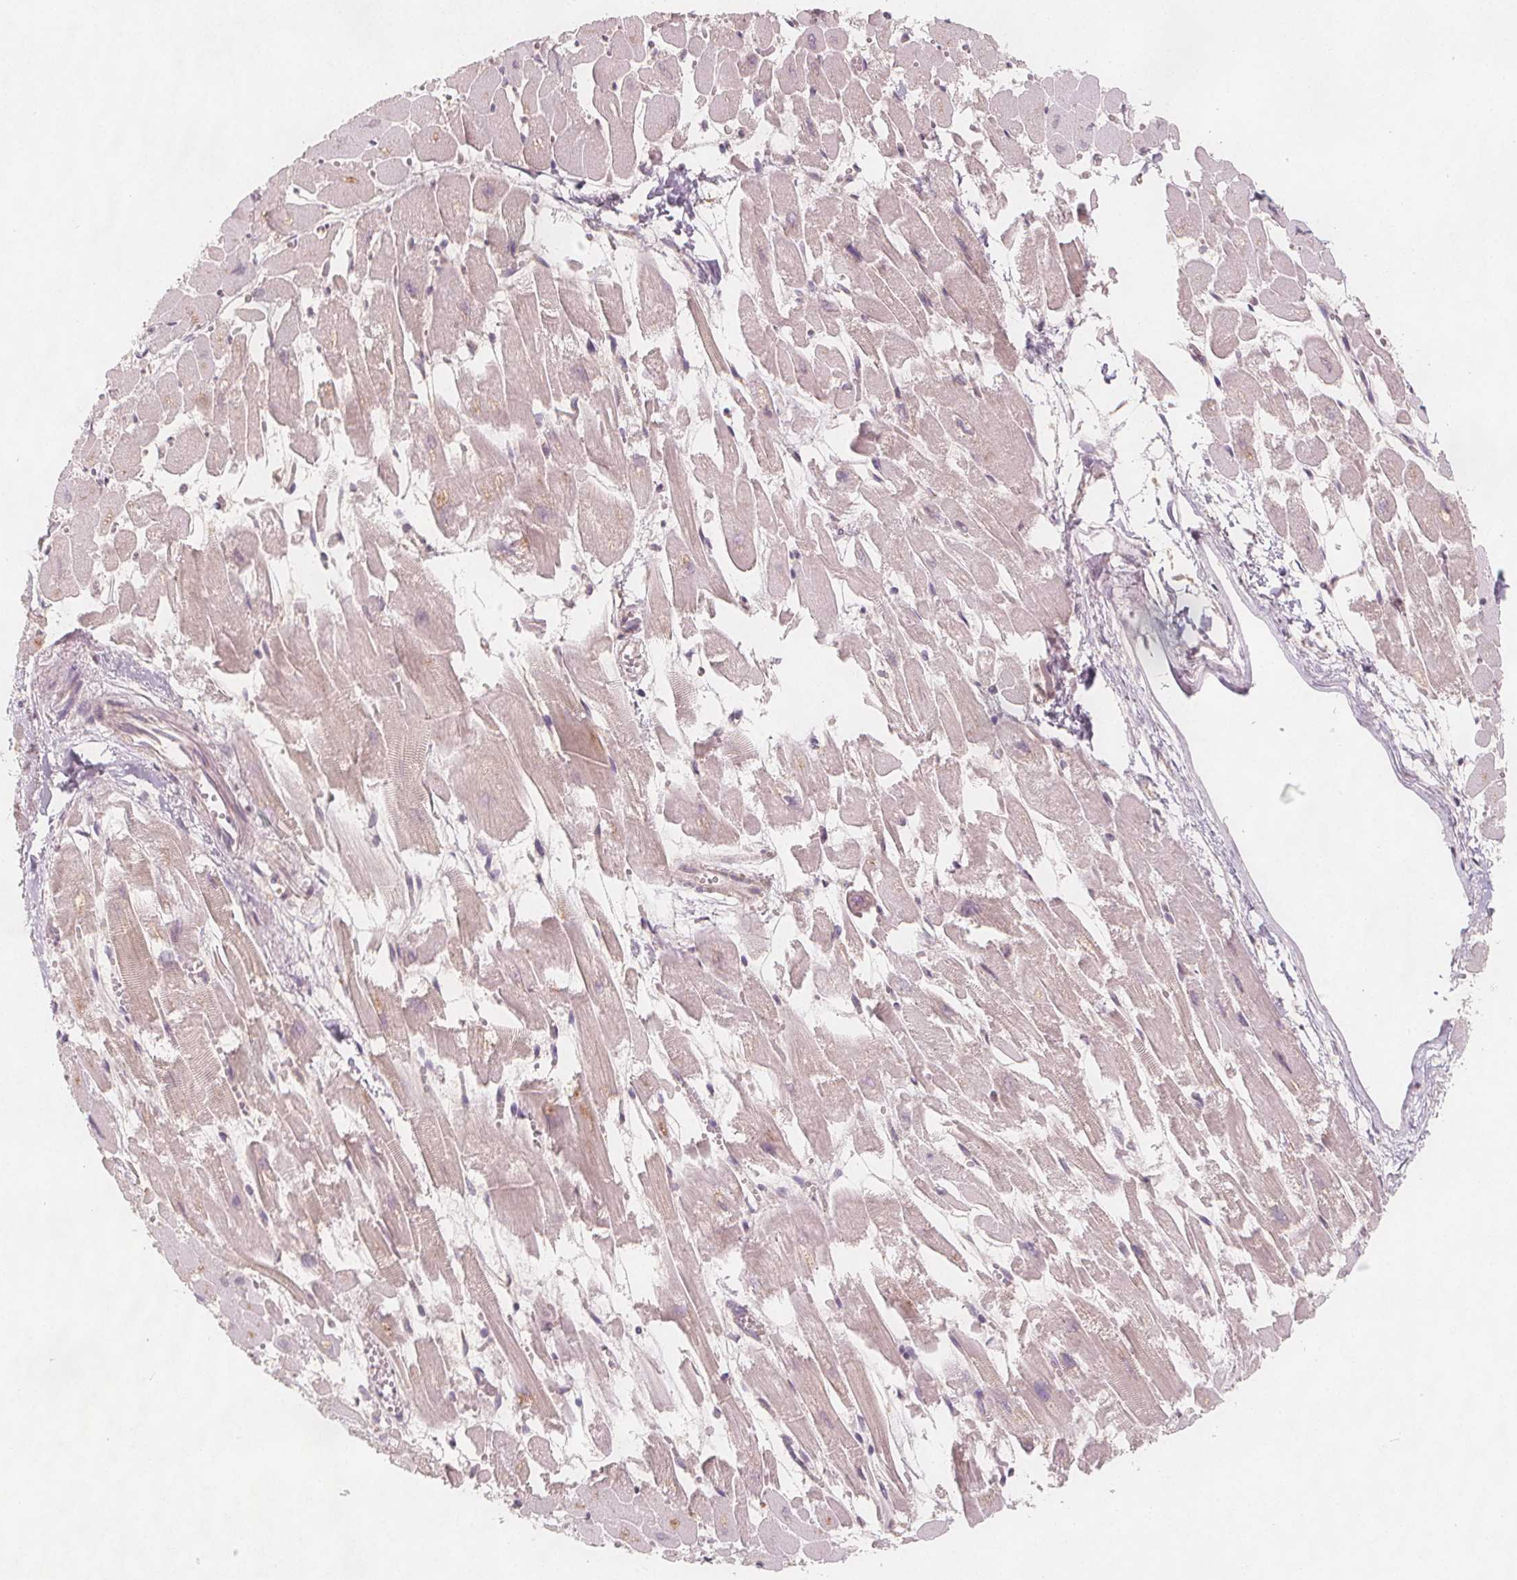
{"staining": {"intensity": "weak", "quantity": "<25%", "location": "cytoplasmic/membranous"}, "tissue": "heart muscle", "cell_type": "Cardiomyocytes", "image_type": "normal", "snomed": [{"axis": "morphology", "description": "Normal tissue, NOS"}, {"axis": "topography", "description": "Heart"}], "caption": "An immunohistochemistry (IHC) image of normal heart muscle is shown. There is no staining in cardiomyocytes of heart muscle.", "gene": "NCSTN", "patient": {"sex": "female", "age": 52}}